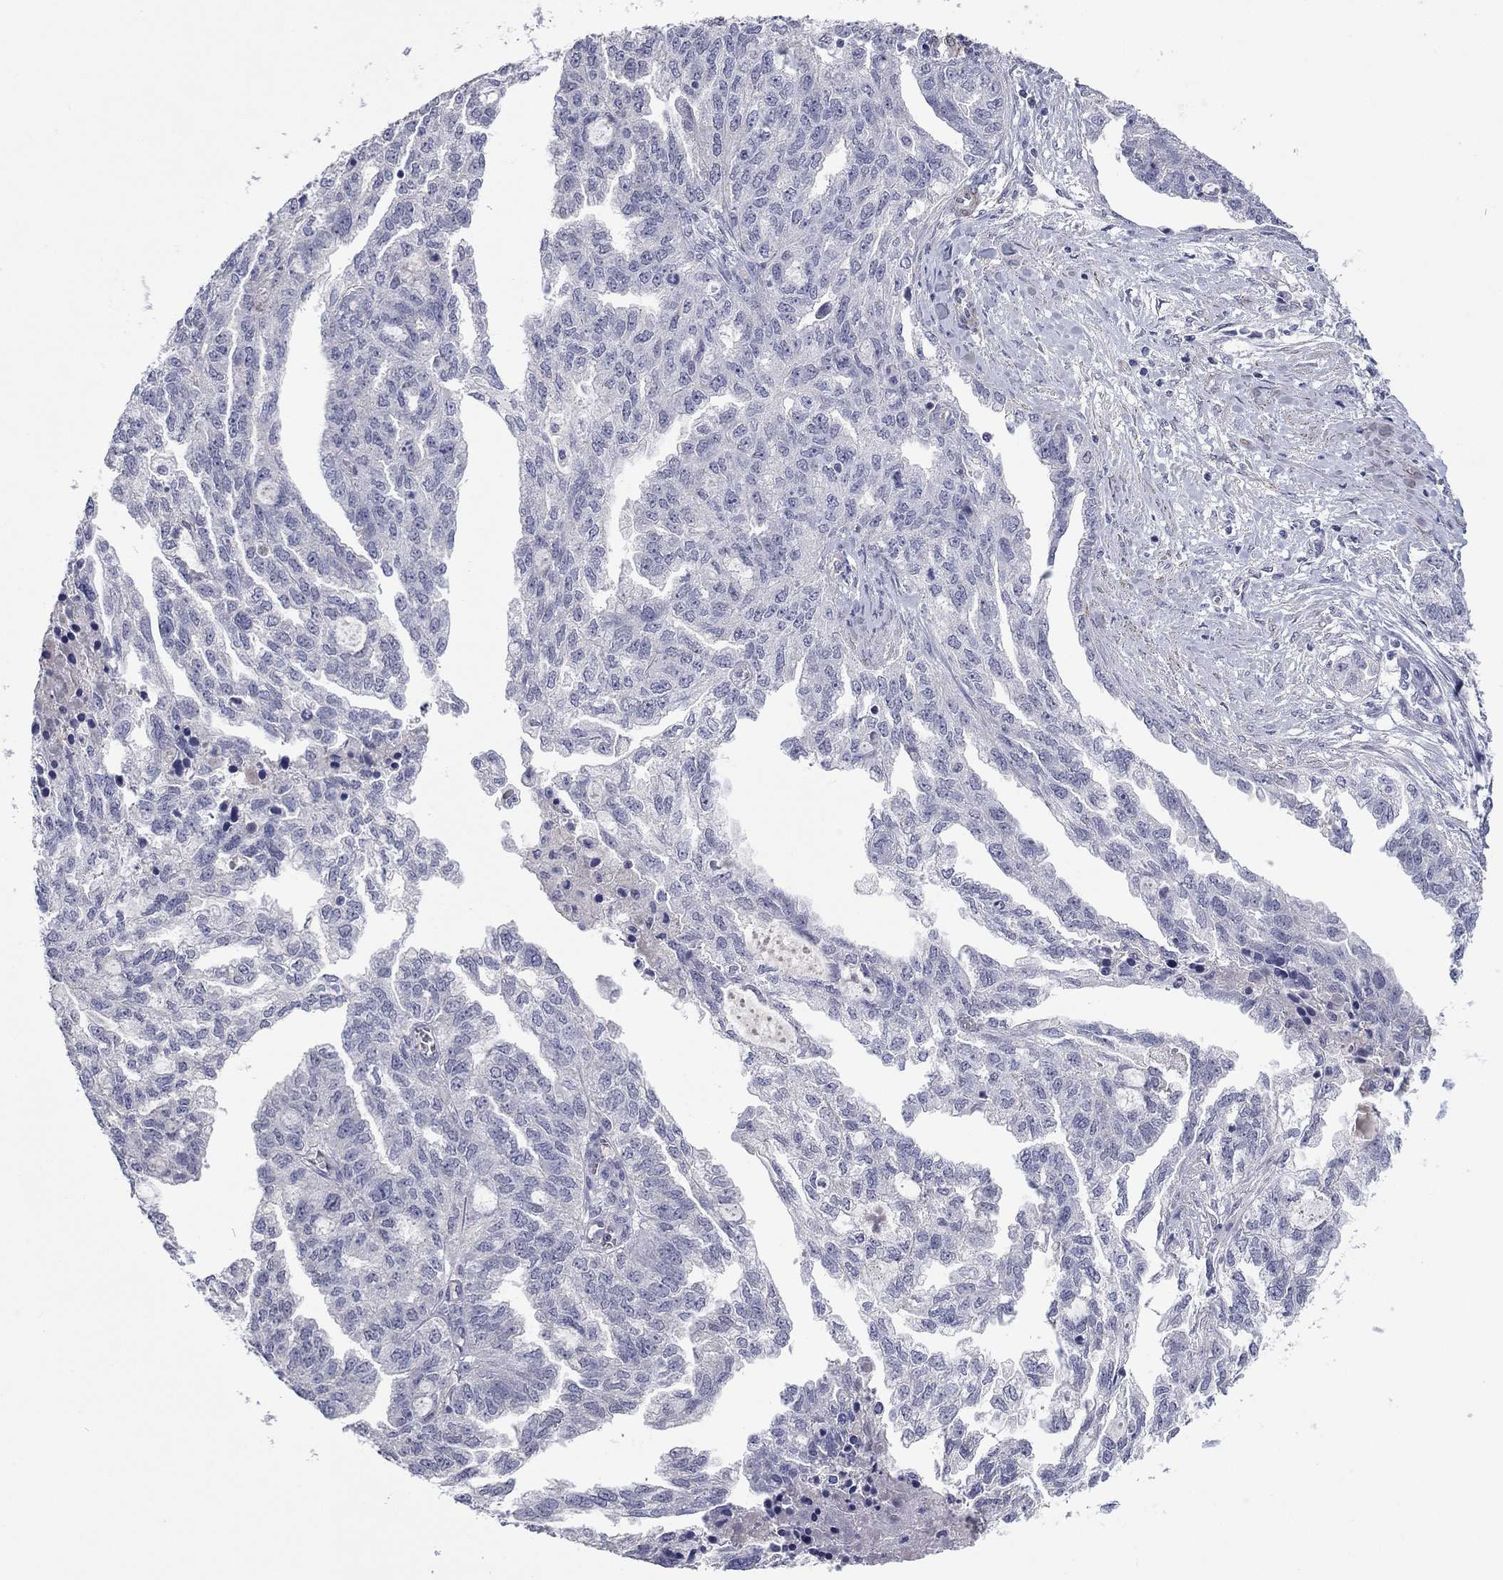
{"staining": {"intensity": "negative", "quantity": "none", "location": "none"}, "tissue": "ovarian cancer", "cell_type": "Tumor cells", "image_type": "cancer", "snomed": [{"axis": "morphology", "description": "Cystadenocarcinoma, serous, NOS"}, {"axis": "topography", "description": "Ovary"}], "caption": "A histopathology image of human ovarian cancer (serous cystadenocarcinoma) is negative for staining in tumor cells.", "gene": "IP6K3", "patient": {"sex": "female", "age": 51}}